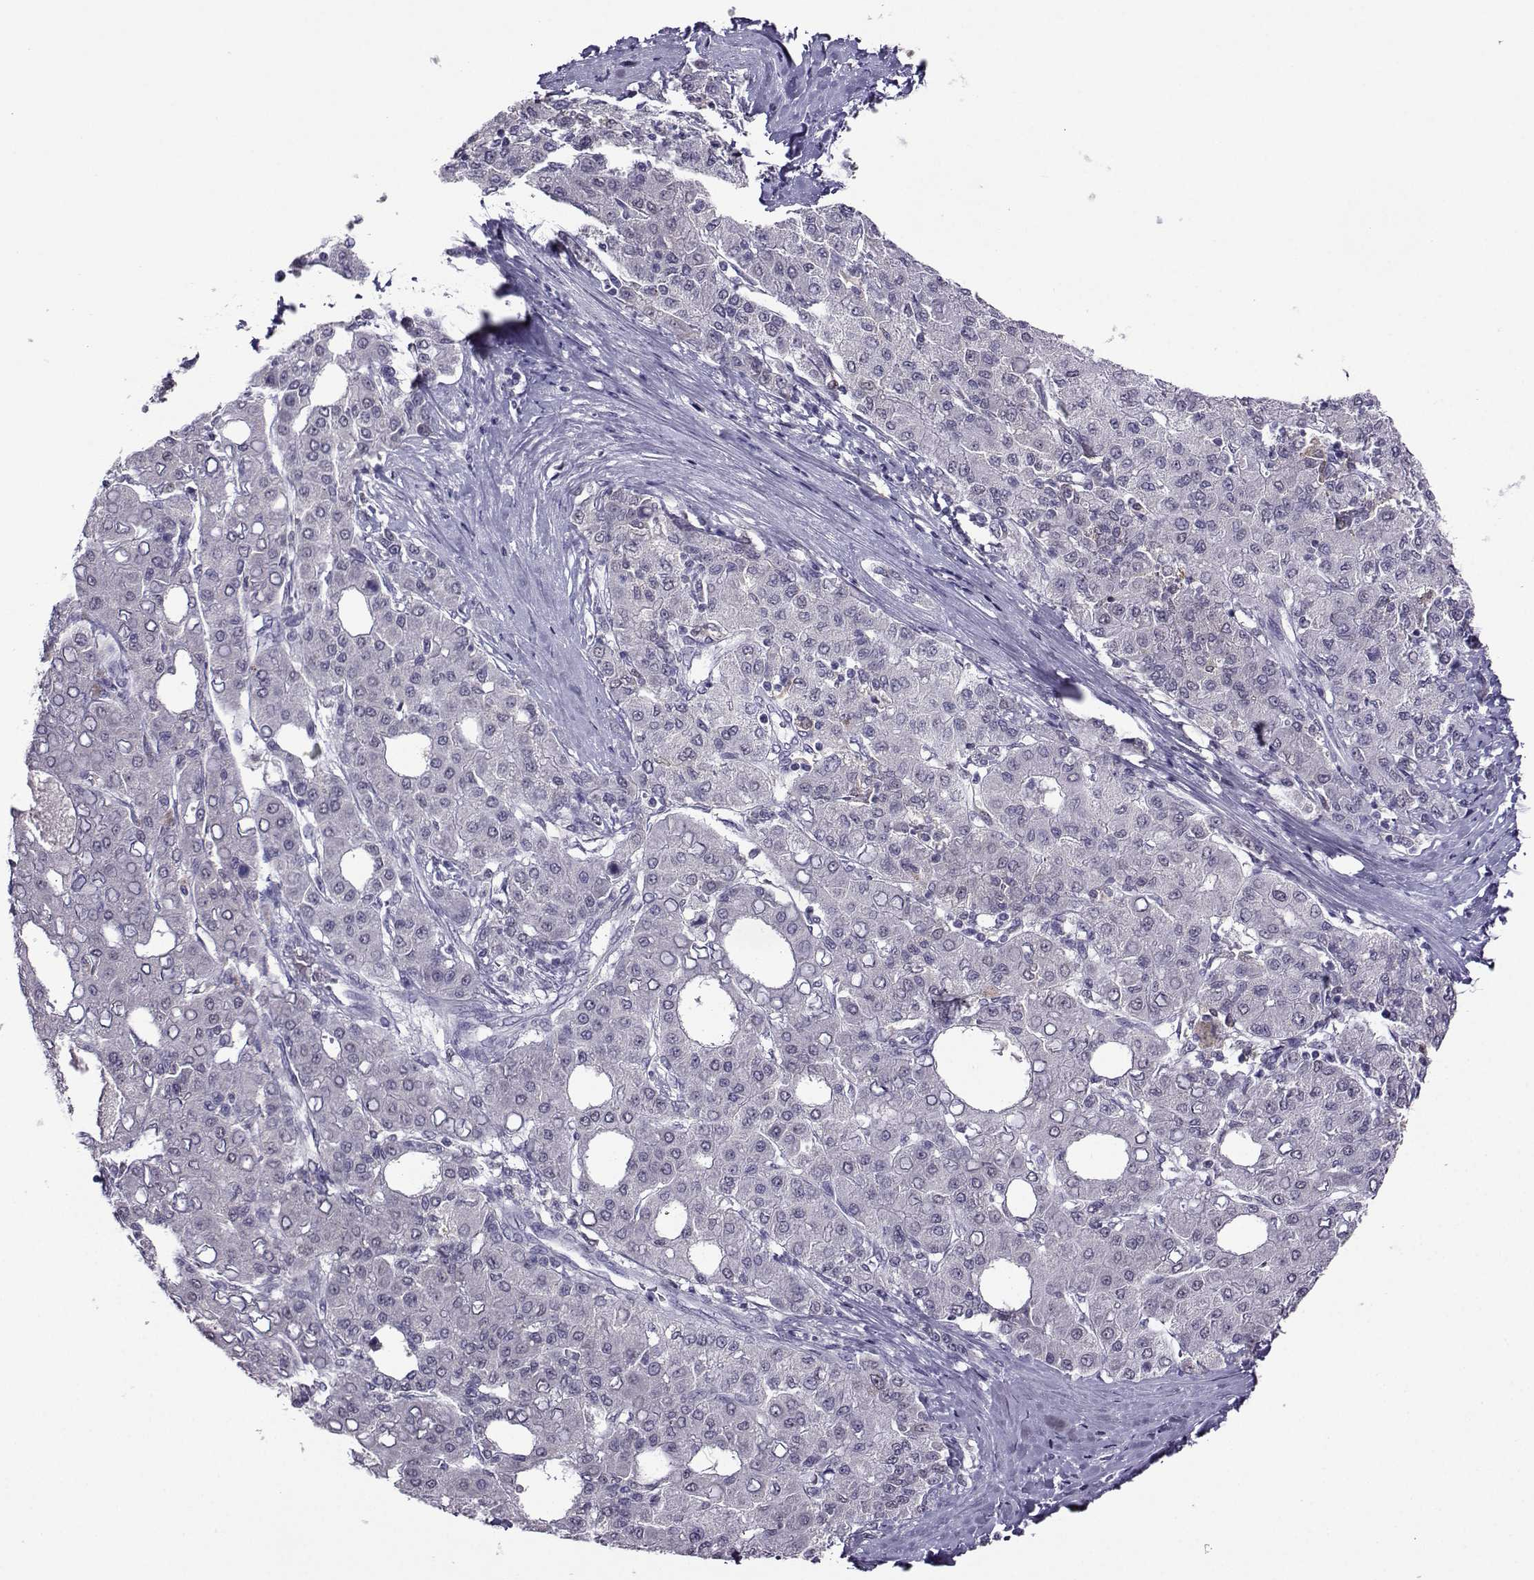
{"staining": {"intensity": "negative", "quantity": "none", "location": "none"}, "tissue": "liver cancer", "cell_type": "Tumor cells", "image_type": "cancer", "snomed": [{"axis": "morphology", "description": "Carcinoma, Hepatocellular, NOS"}, {"axis": "topography", "description": "Liver"}], "caption": "Tumor cells show no significant positivity in liver hepatocellular carcinoma. (DAB (3,3'-diaminobenzidine) immunohistochemistry visualized using brightfield microscopy, high magnification).", "gene": "DDX20", "patient": {"sex": "male", "age": 65}}